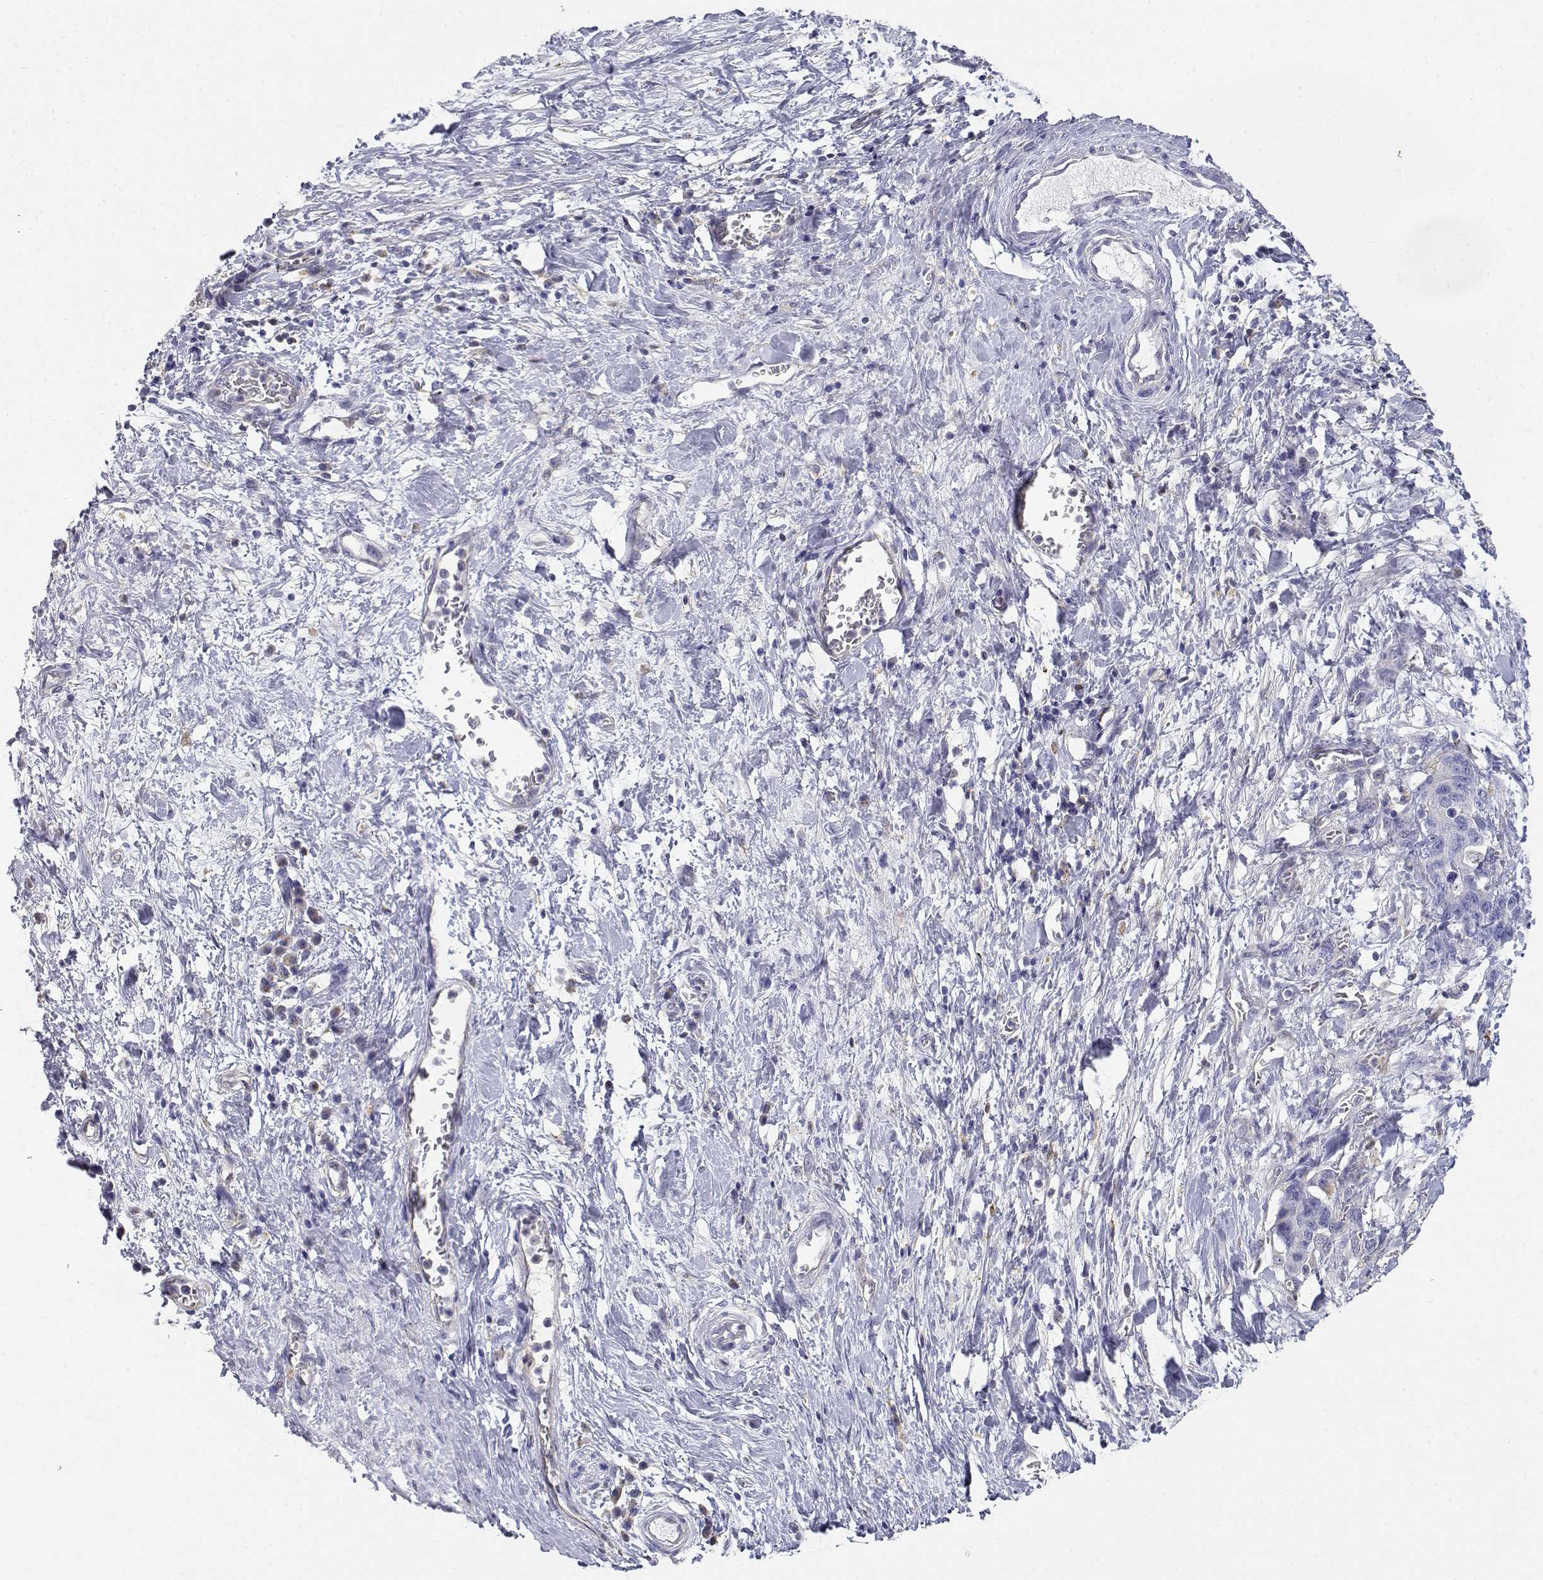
{"staining": {"intensity": "negative", "quantity": "none", "location": "none"}, "tissue": "stomach cancer", "cell_type": "Tumor cells", "image_type": "cancer", "snomed": [{"axis": "morphology", "description": "Normal tissue, NOS"}, {"axis": "morphology", "description": "Adenocarcinoma, NOS"}, {"axis": "topography", "description": "Stomach"}], "caption": "IHC histopathology image of neoplastic tissue: human stomach cancer stained with DAB (3,3'-diaminobenzidine) reveals no significant protein positivity in tumor cells.", "gene": "ADA", "patient": {"sex": "female", "age": 64}}